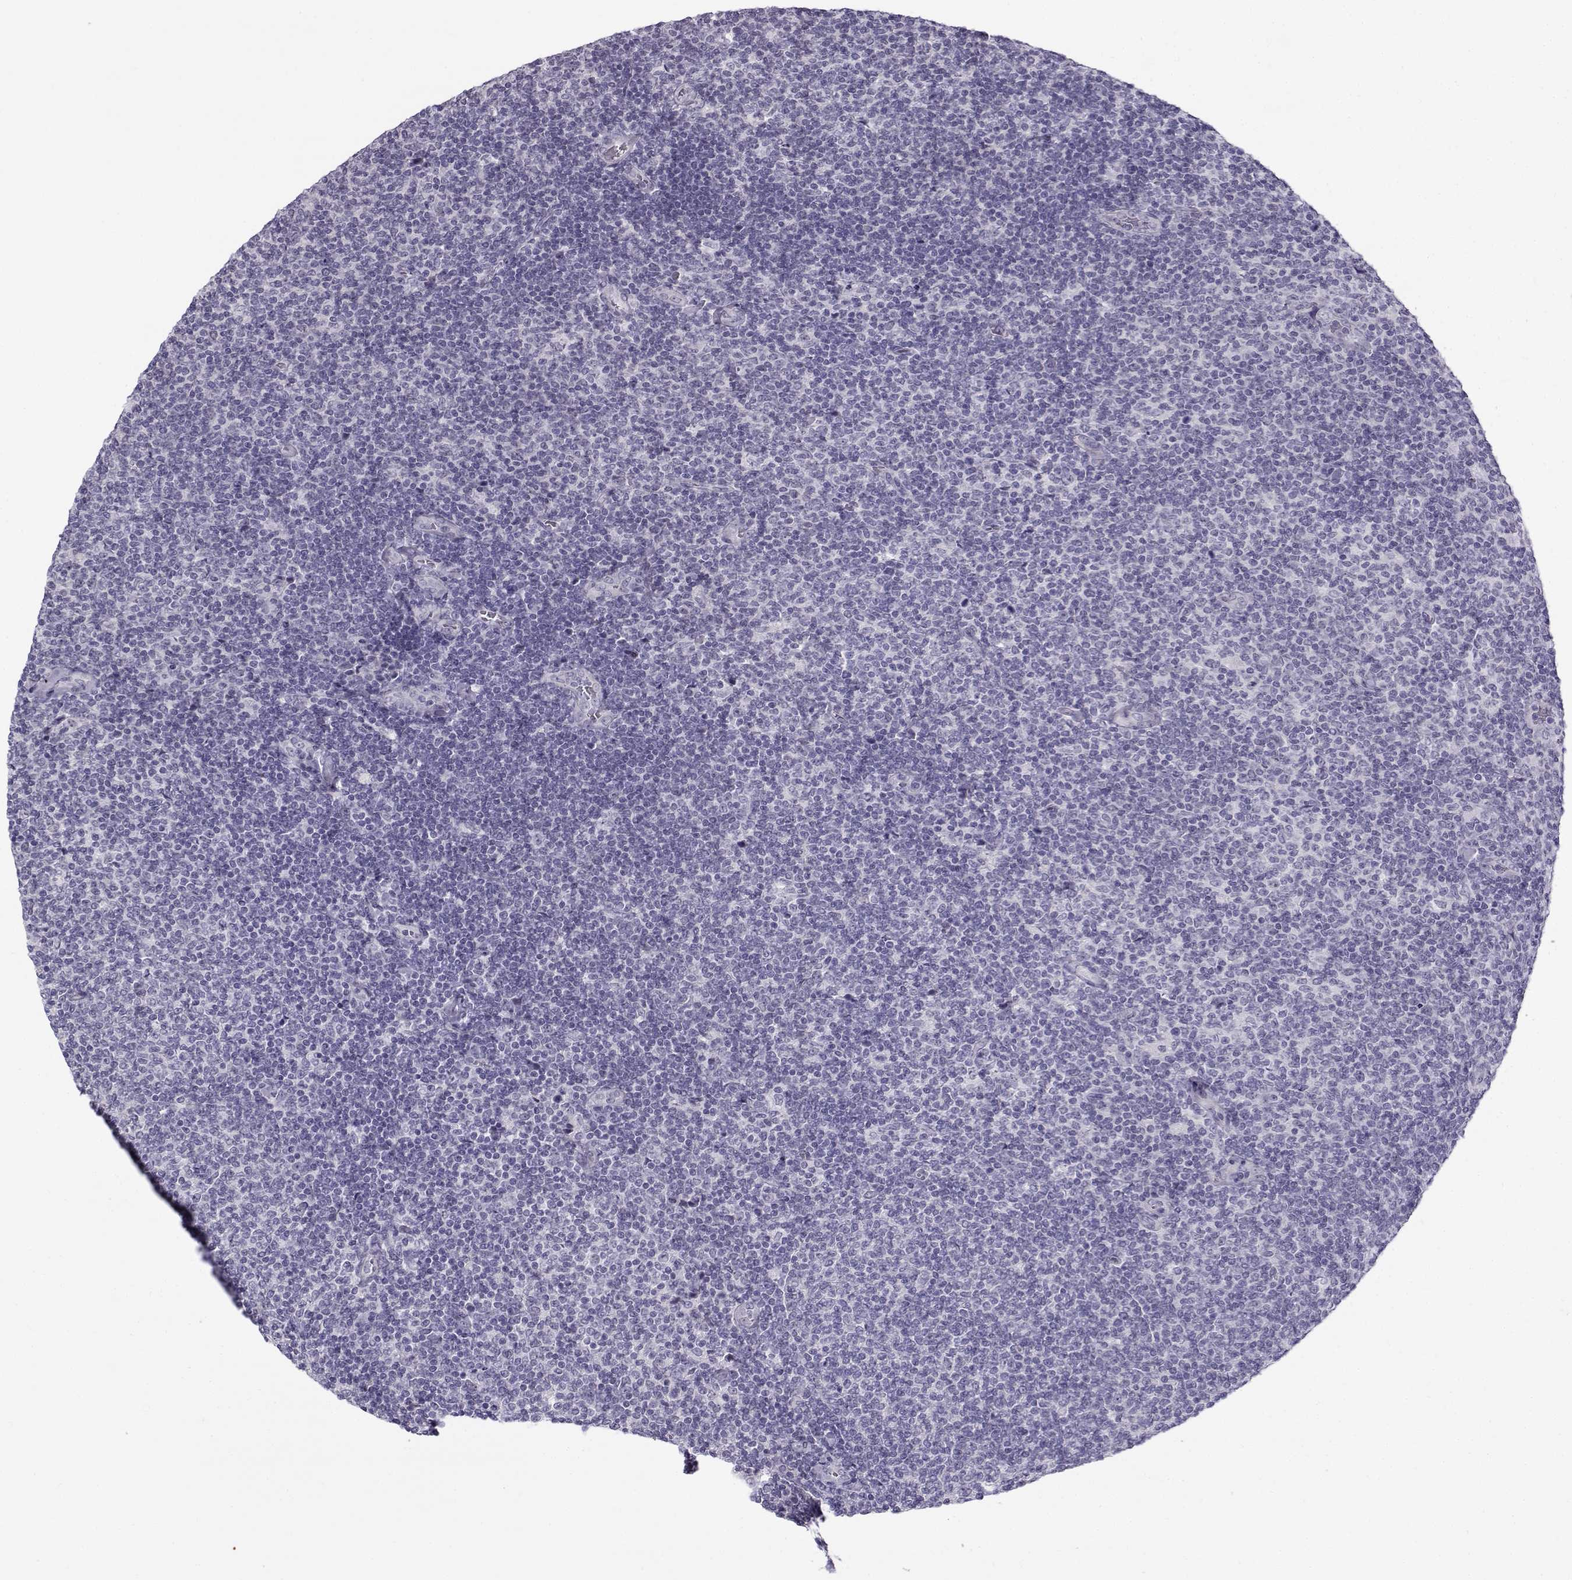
{"staining": {"intensity": "negative", "quantity": "none", "location": "none"}, "tissue": "lymphoma", "cell_type": "Tumor cells", "image_type": "cancer", "snomed": [{"axis": "morphology", "description": "Malignant lymphoma, non-Hodgkin's type, Low grade"}, {"axis": "topography", "description": "Lymph node"}], "caption": "Low-grade malignant lymphoma, non-Hodgkin's type stained for a protein using immunohistochemistry reveals no expression tumor cells.", "gene": "TEX55", "patient": {"sex": "male", "age": 52}}